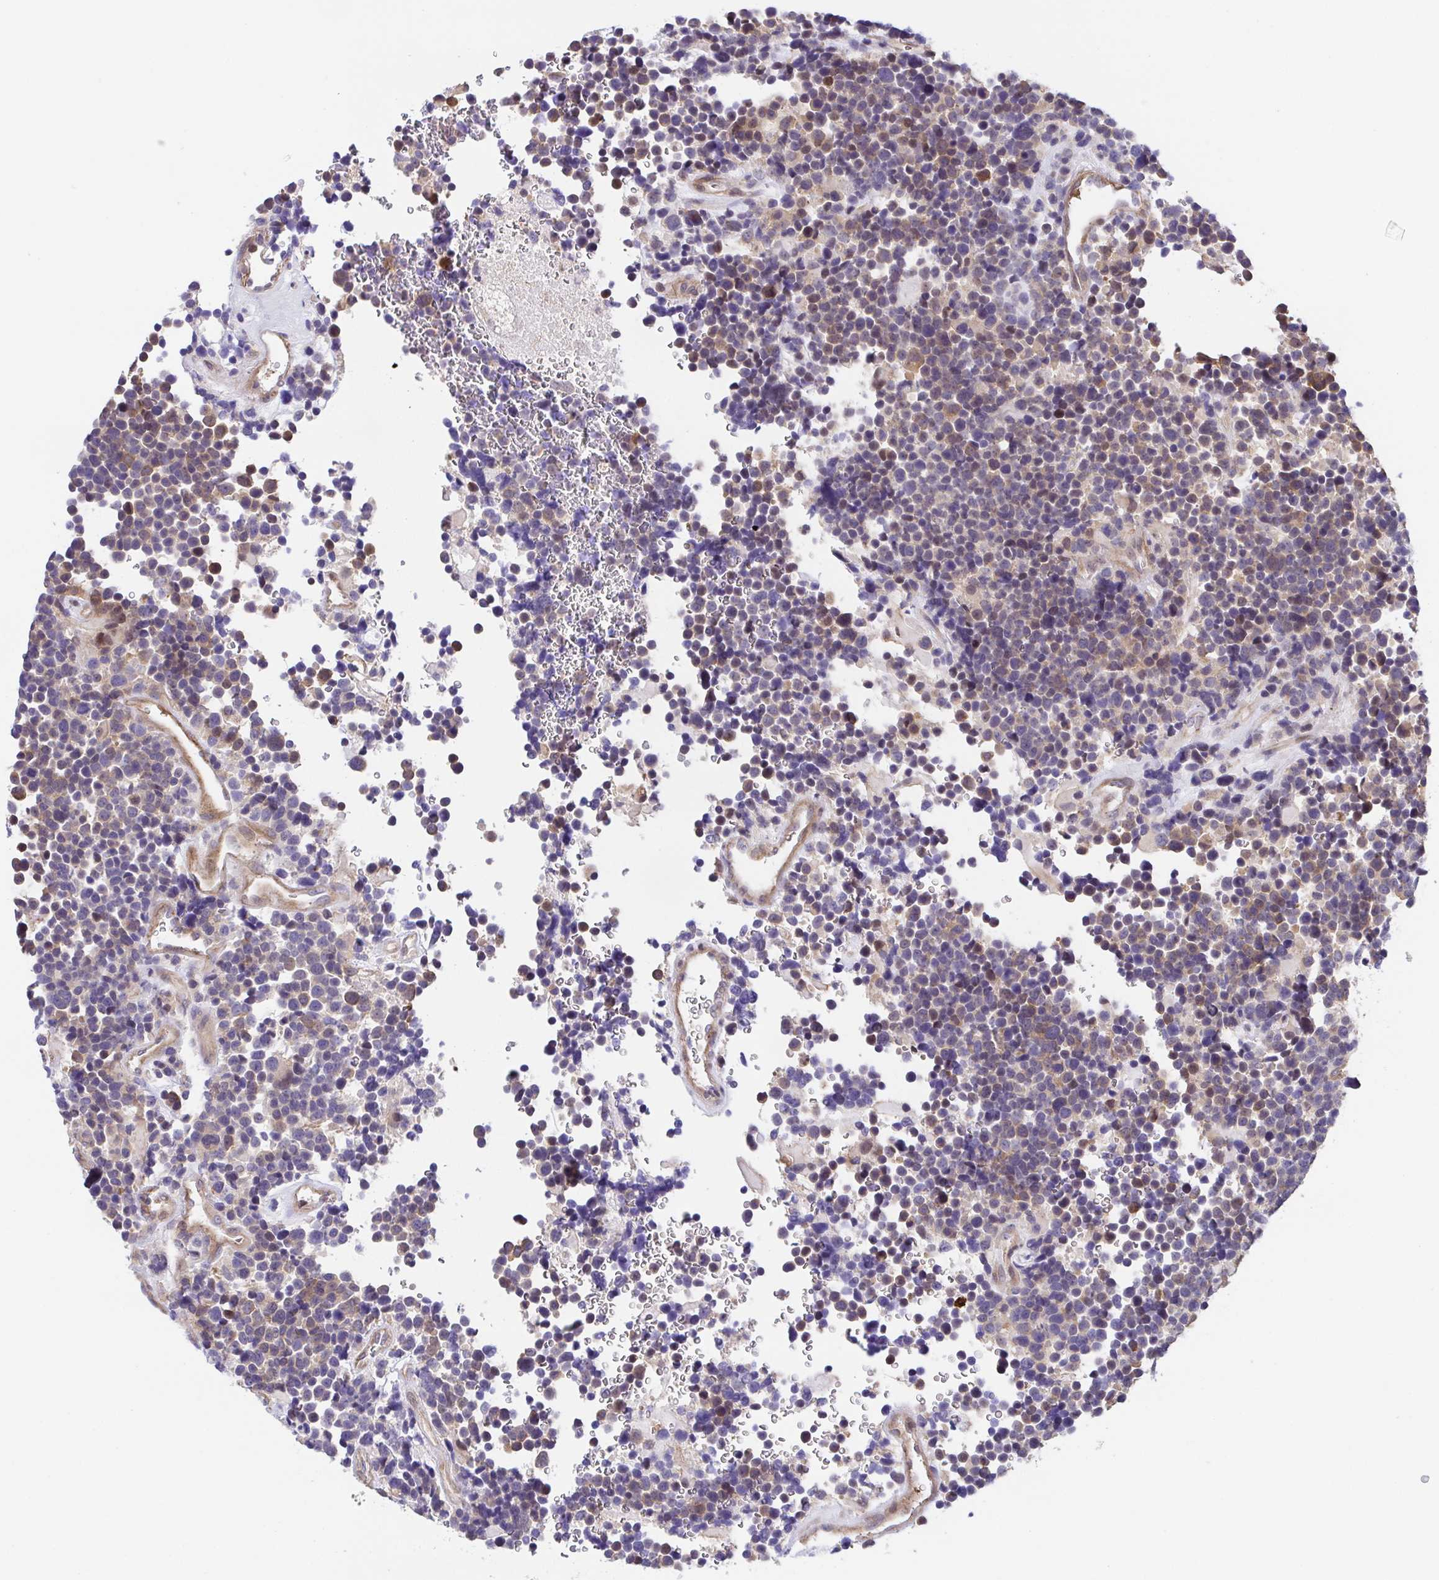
{"staining": {"intensity": "moderate", "quantity": "<25%", "location": "cytoplasmic/membranous,nuclear"}, "tissue": "glioma", "cell_type": "Tumor cells", "image_type": "cancer", "snomed": [{"axis": "morphology", "description": "Glioma, malignant, High grade"}, {"axis": "topography", "description": "Brain"}], "caption": "DAB immunohistochemical staining of human malignant glioma (high-grade) demonstrates moderate cytoplasmic/membranous and nuclear protein expression in about <25% of tumor cells. Nuclei are stained in blue.", "gene": "PREPL", "patient": {"sex": "male", "age": 33}}